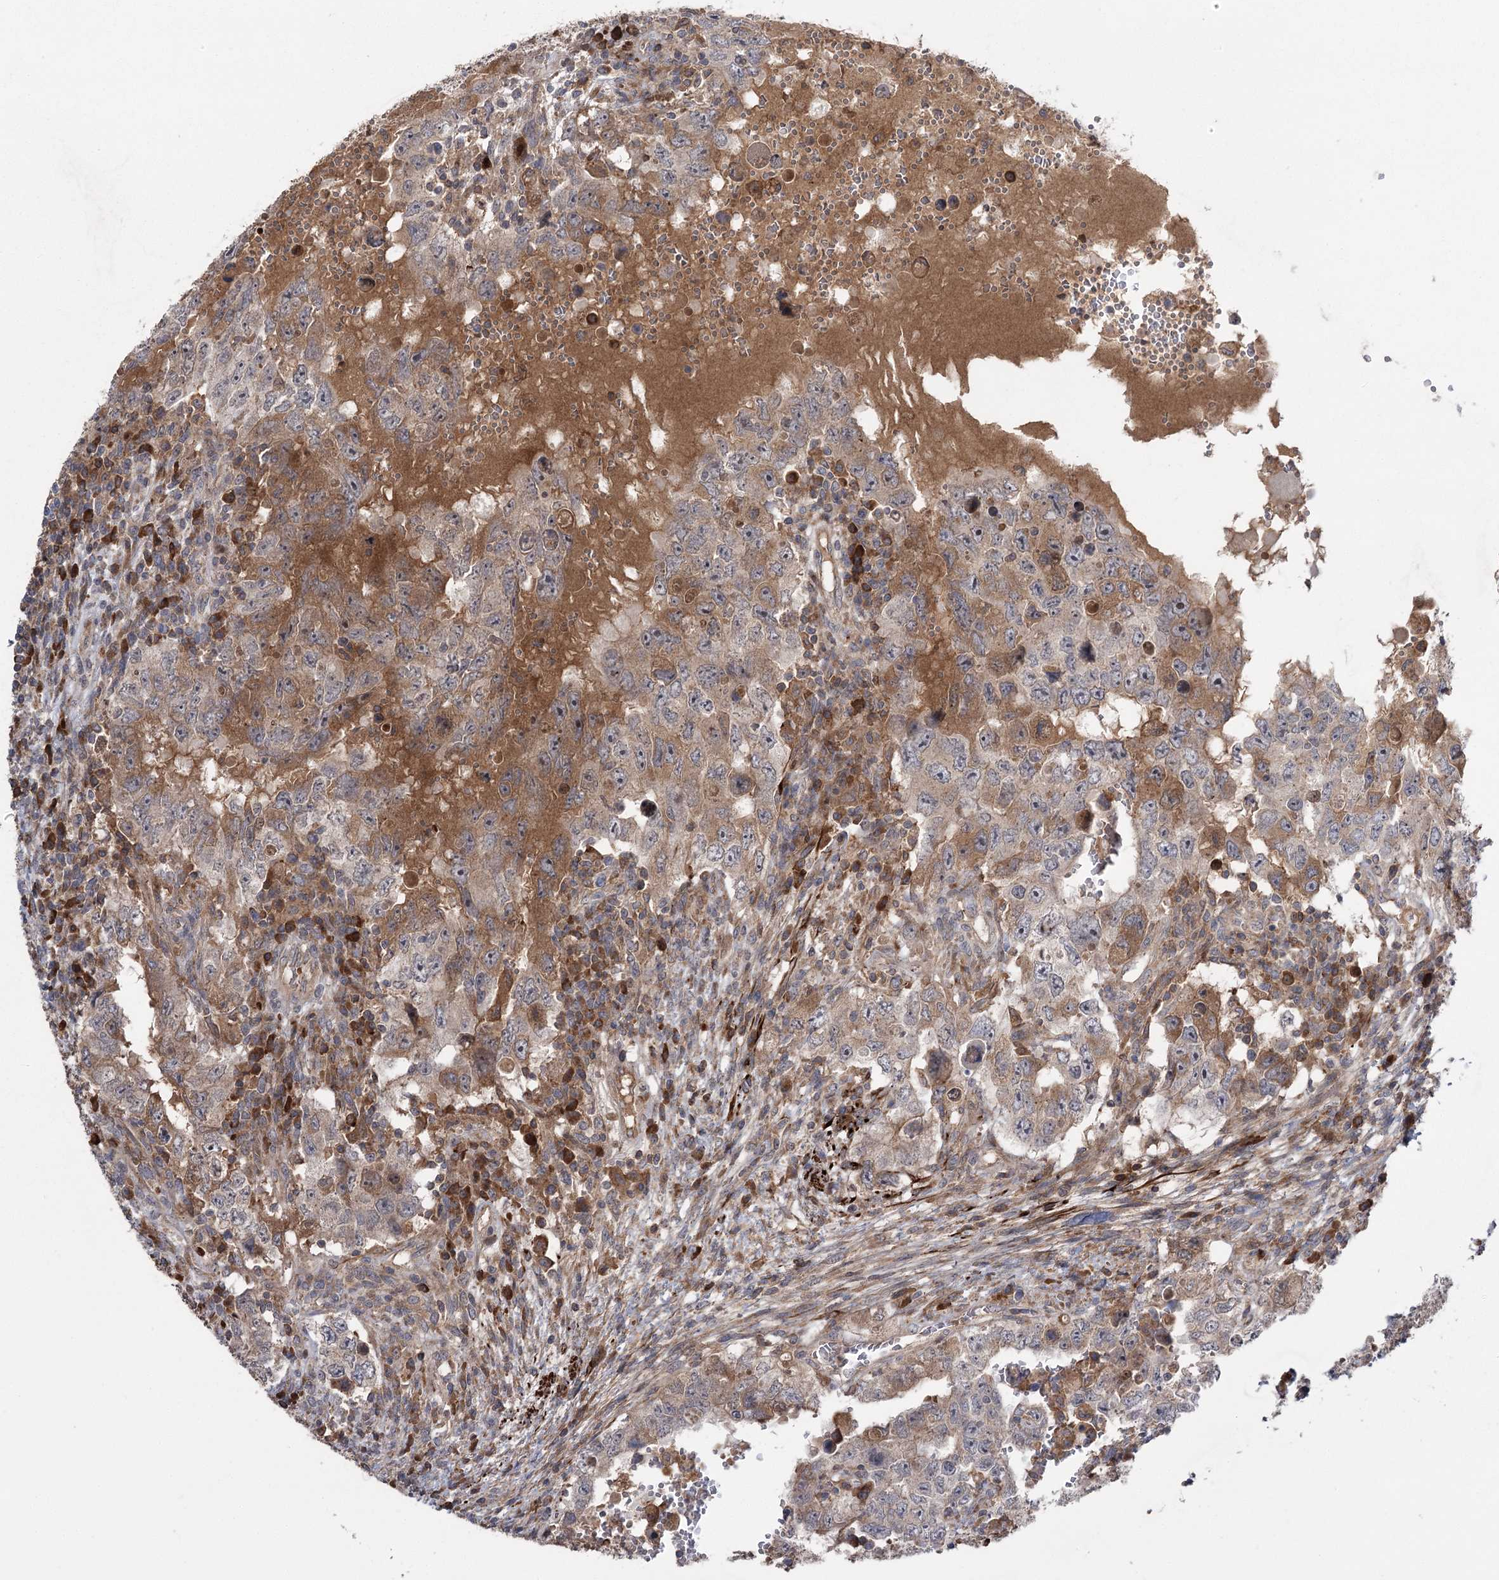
{"staining": {"intensity": "weak", "quantity": "25%-75%", "location": "cytoplasmic/membranous"}, "tissue": "testis cancer", "cell_type": "Tumor cells", "image_type": "cancer", "snomed": [{"axis": "morphology", "description": "Carcinoma, Embryonal, NOS"}, {"axis": "topography", "description": "Testis"}], "caption": "Weak cytoplasmic/membranous protein positivity is seen in approximately 25%-75% of tumor cells in testis cancer.", "gene": "KCNN2", "patient": {"sex": "male", "age": 26}}